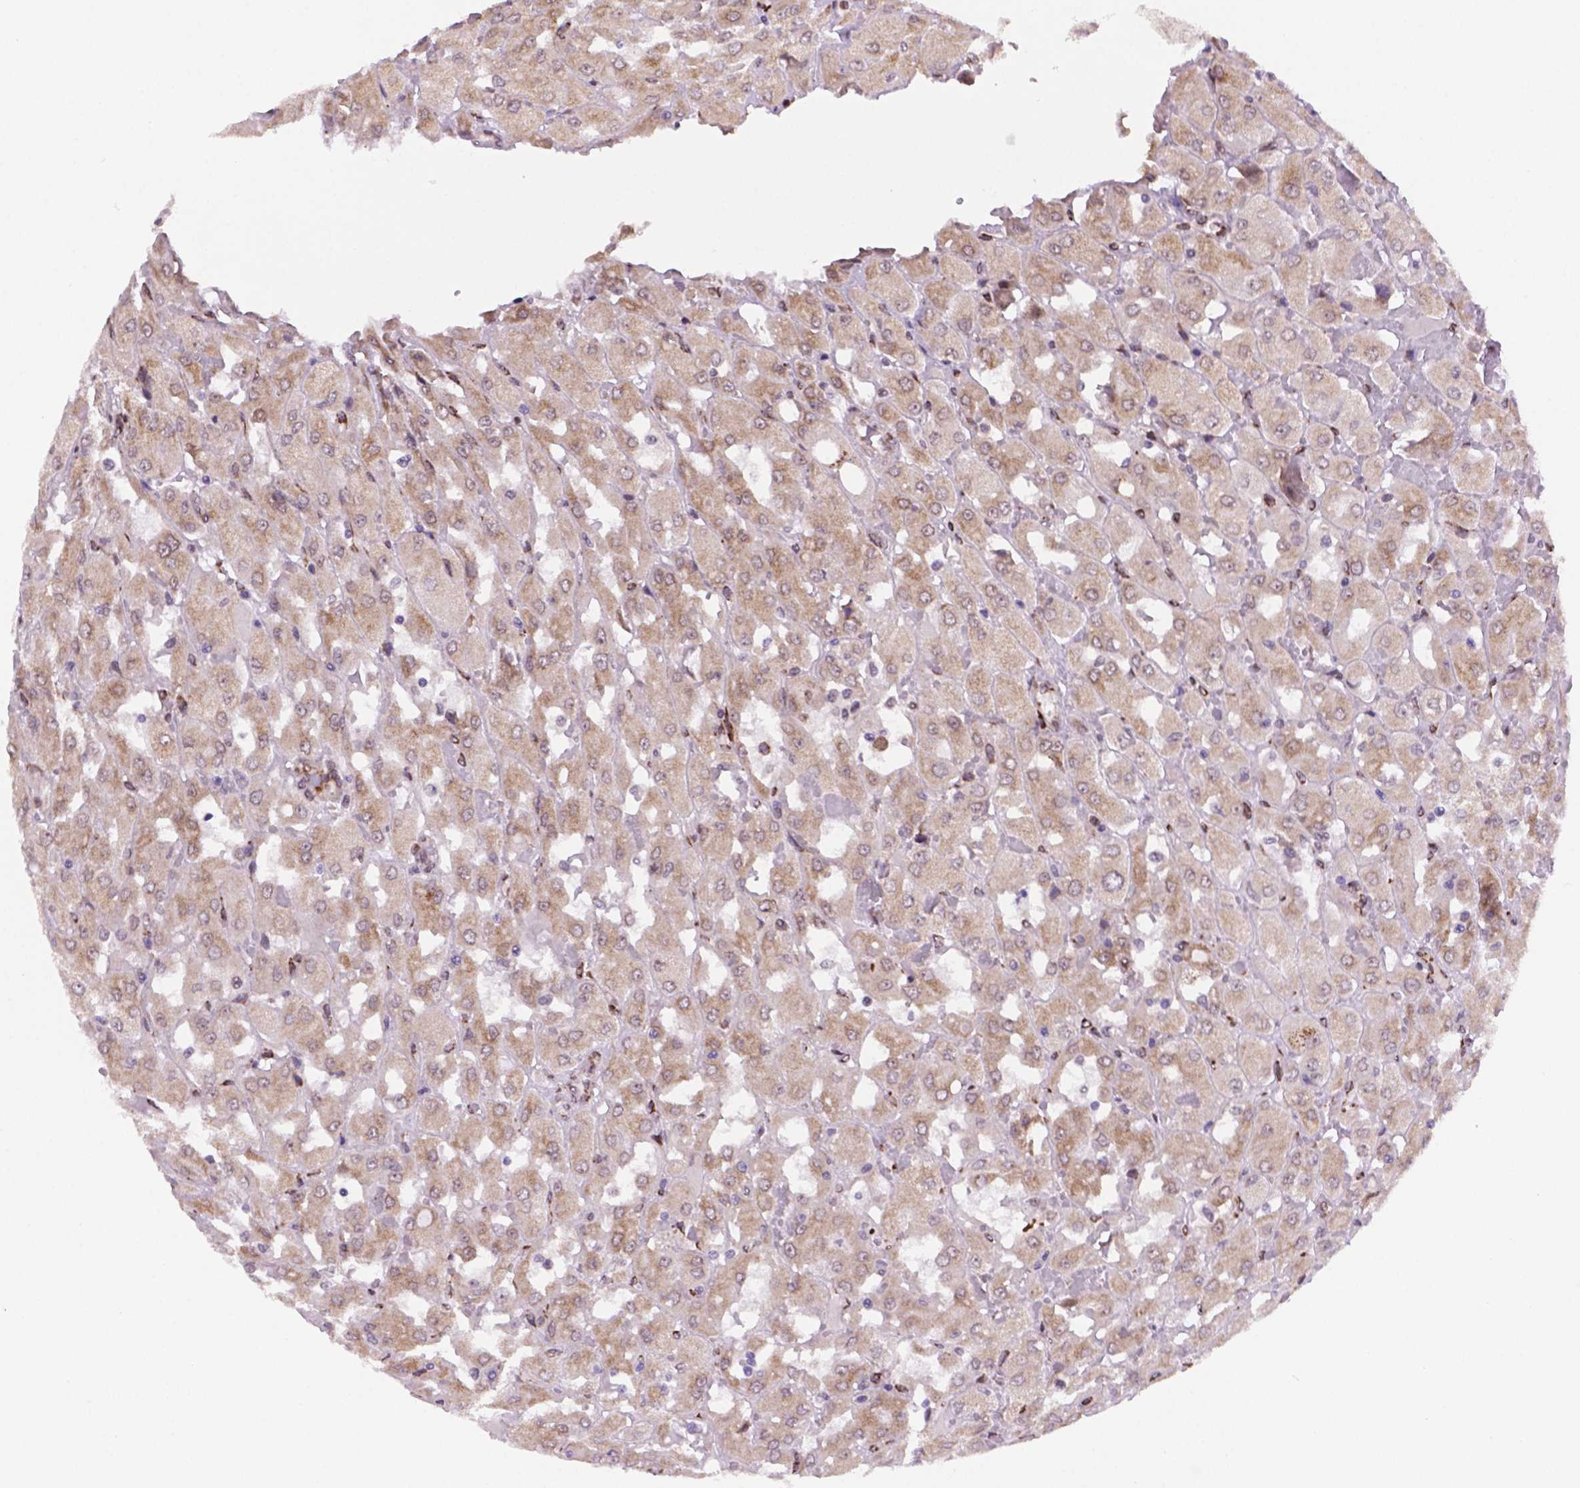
{"staining": {"intensity": "weak", "quantity": "25%-75%", "location": "cytoplasmic/membranous"}, "tissue": "renal cancer", "cell_type": "Tumor cells", "image_type": "cancer", "snomed": [{"axis": "morphology", "description": "Adenocarcinoma, NOS"}, {"axis": "topography", "description": "Kidney"}], "caption": "A brown stain highlights weak cytoplasmic/membranous positivity of a protein in human renal adenocarcinoma tumor cells.", "gene": "FNIP1", "patient": {"sex": "male", "age": 72}}